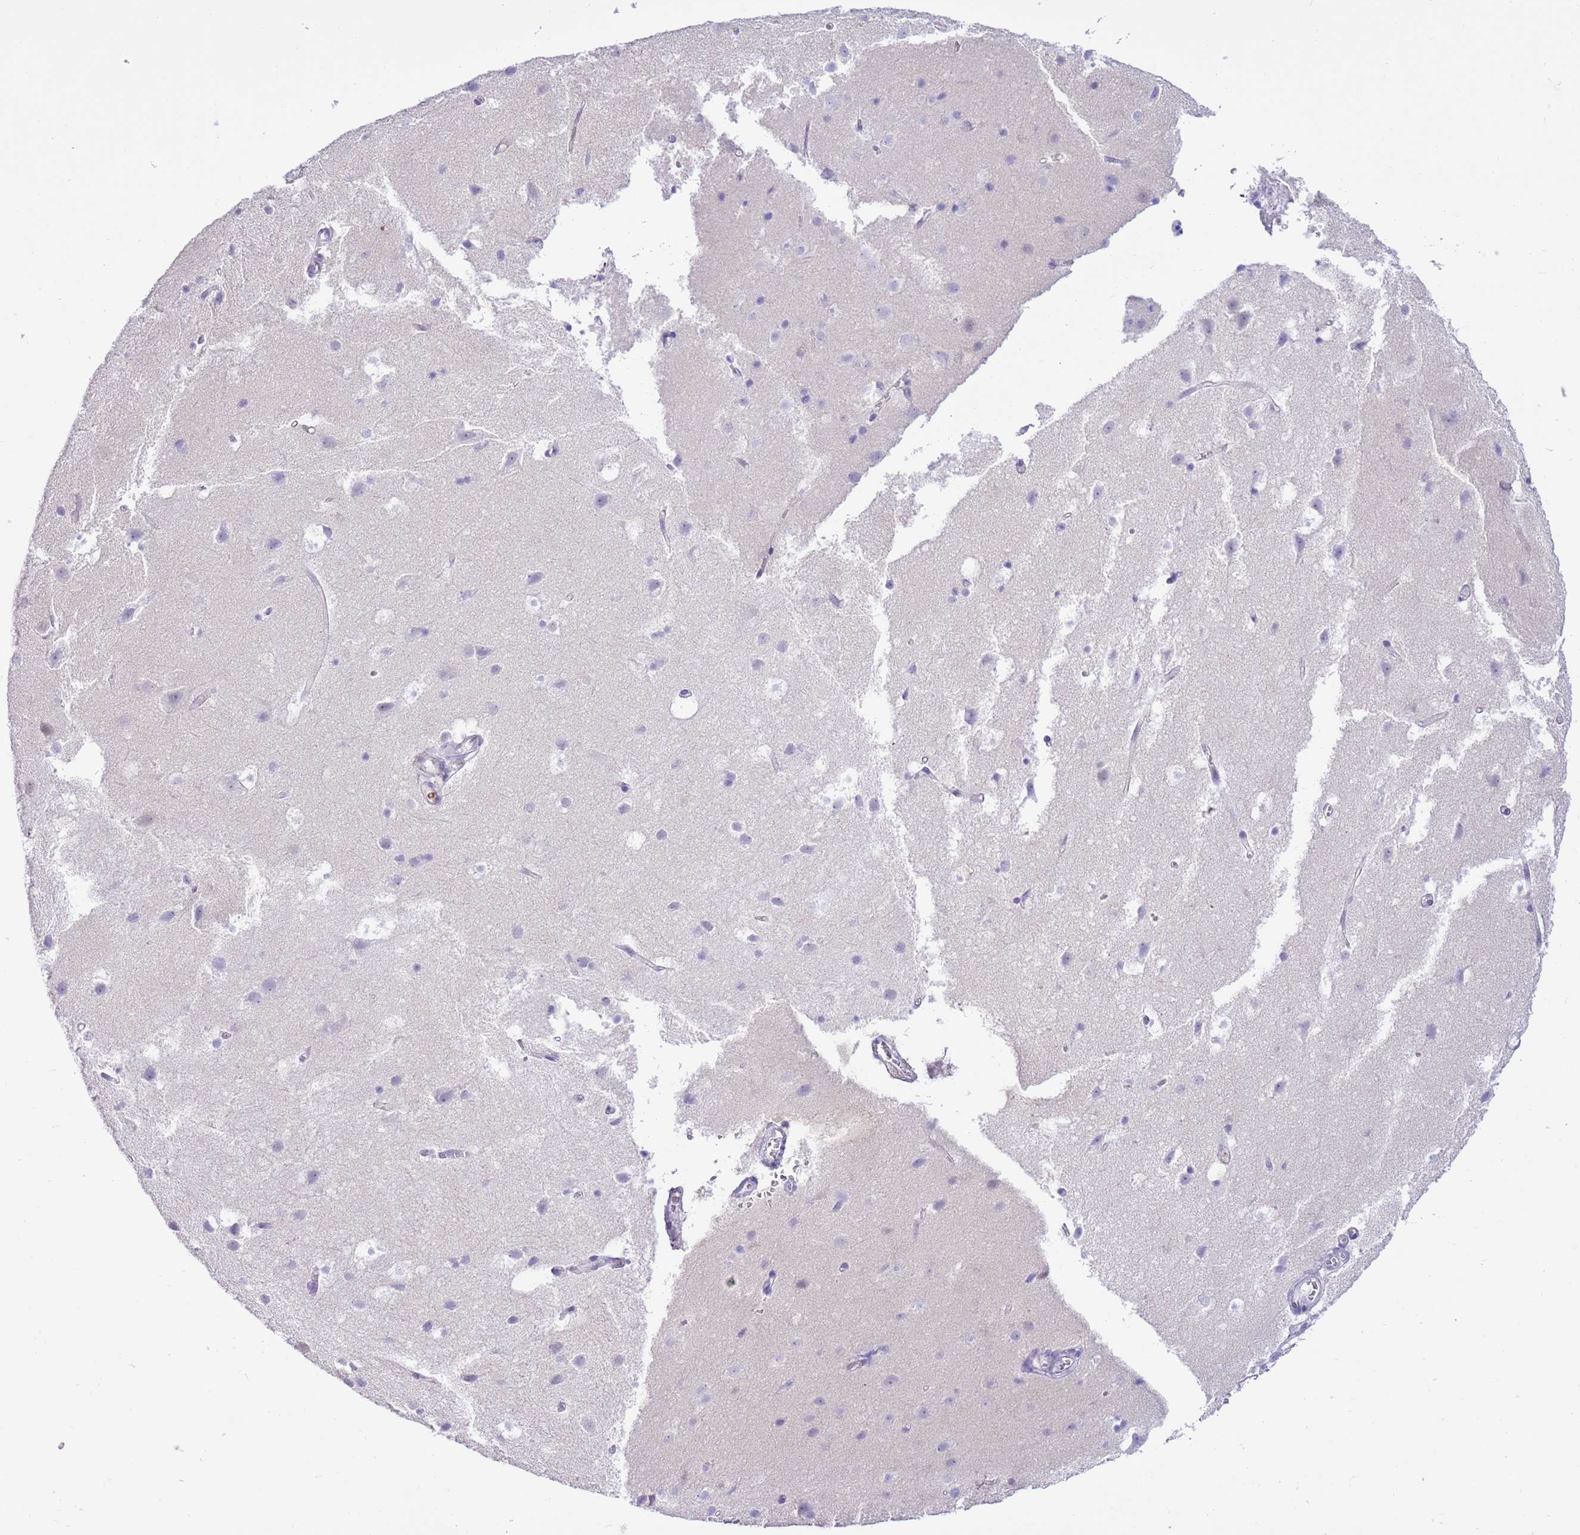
{"staining": {"intensity": "negative", "quantity": "none", "location": "none"}, "tissue": "cerebral cortex", "cell_type": "Endothelial cells", "image_type": "normal", "snomed": [{"axis": "morphology", "description": "Normal tissue, NOS"}, {"axis": "topography", "description": "Cerebral cortex"}], "caption": "Photomicrograph shows no significant protein expression in endothelial cells of unremarkable cerebral cortex.", "gene": "DDI2", "patient": {"sex": "male", "age": 54}}